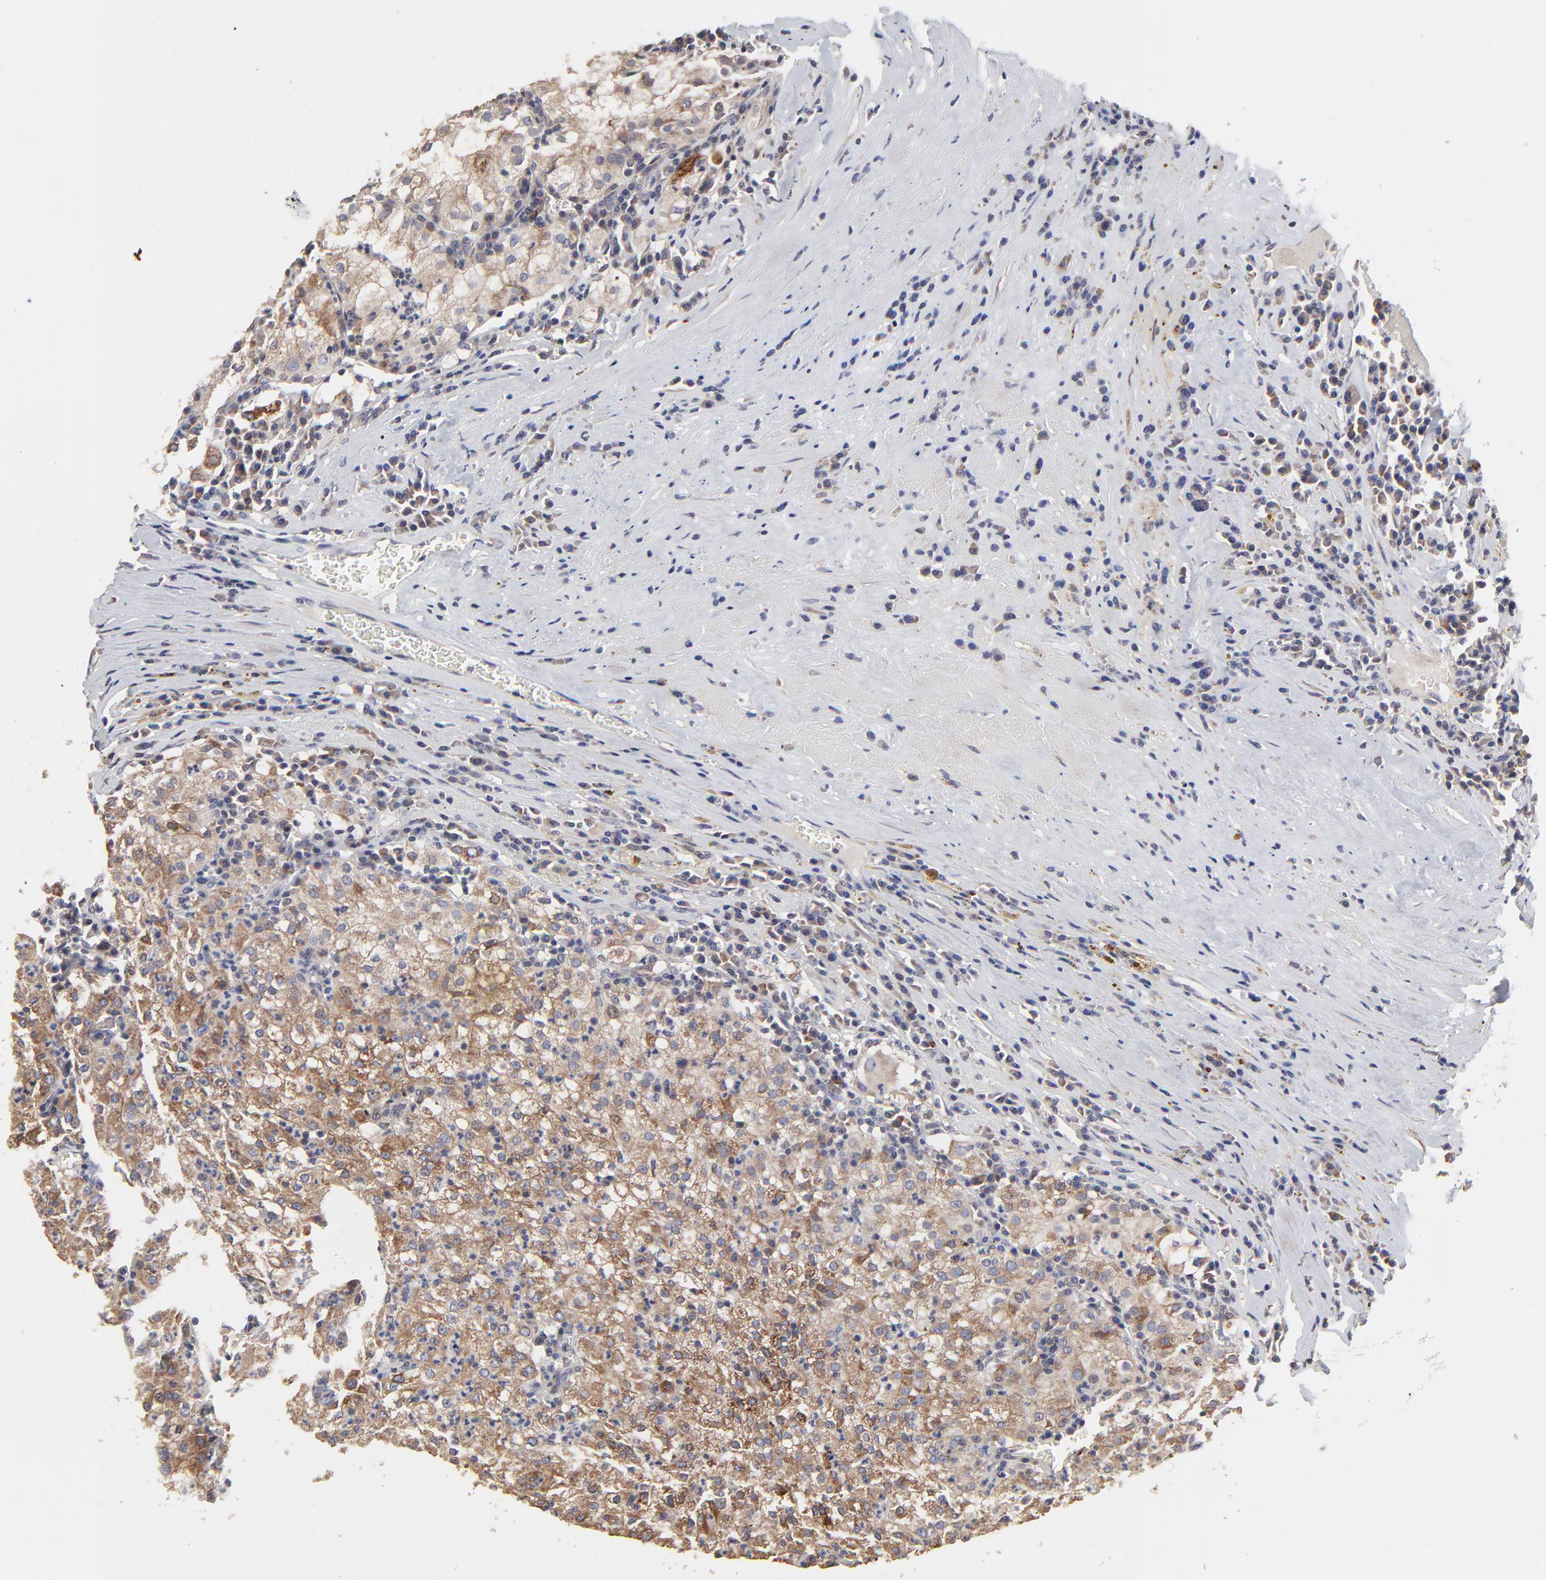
{"staining": {"intensity": "moderate", "quantity": ">75%", "location": "cytoplasmic/membranous"}, "tissue": "renal cancer", "cell_type": "Tumor cells", "image_type": "cancer", "snomed": [{"axis": "morphology", "description": "Adenocarcinoma, NOS"}, {"axis": "topography", "description": "Kidney"}], "caption": "Moderate cytoplasmic/membranous expression for a protein is appreciated in approximately >75% of tumor cells of renal cancer using immunohistochemistry (IHC).", "gene": "ELP2", "patient": {"sex": "male", "age": 59}}